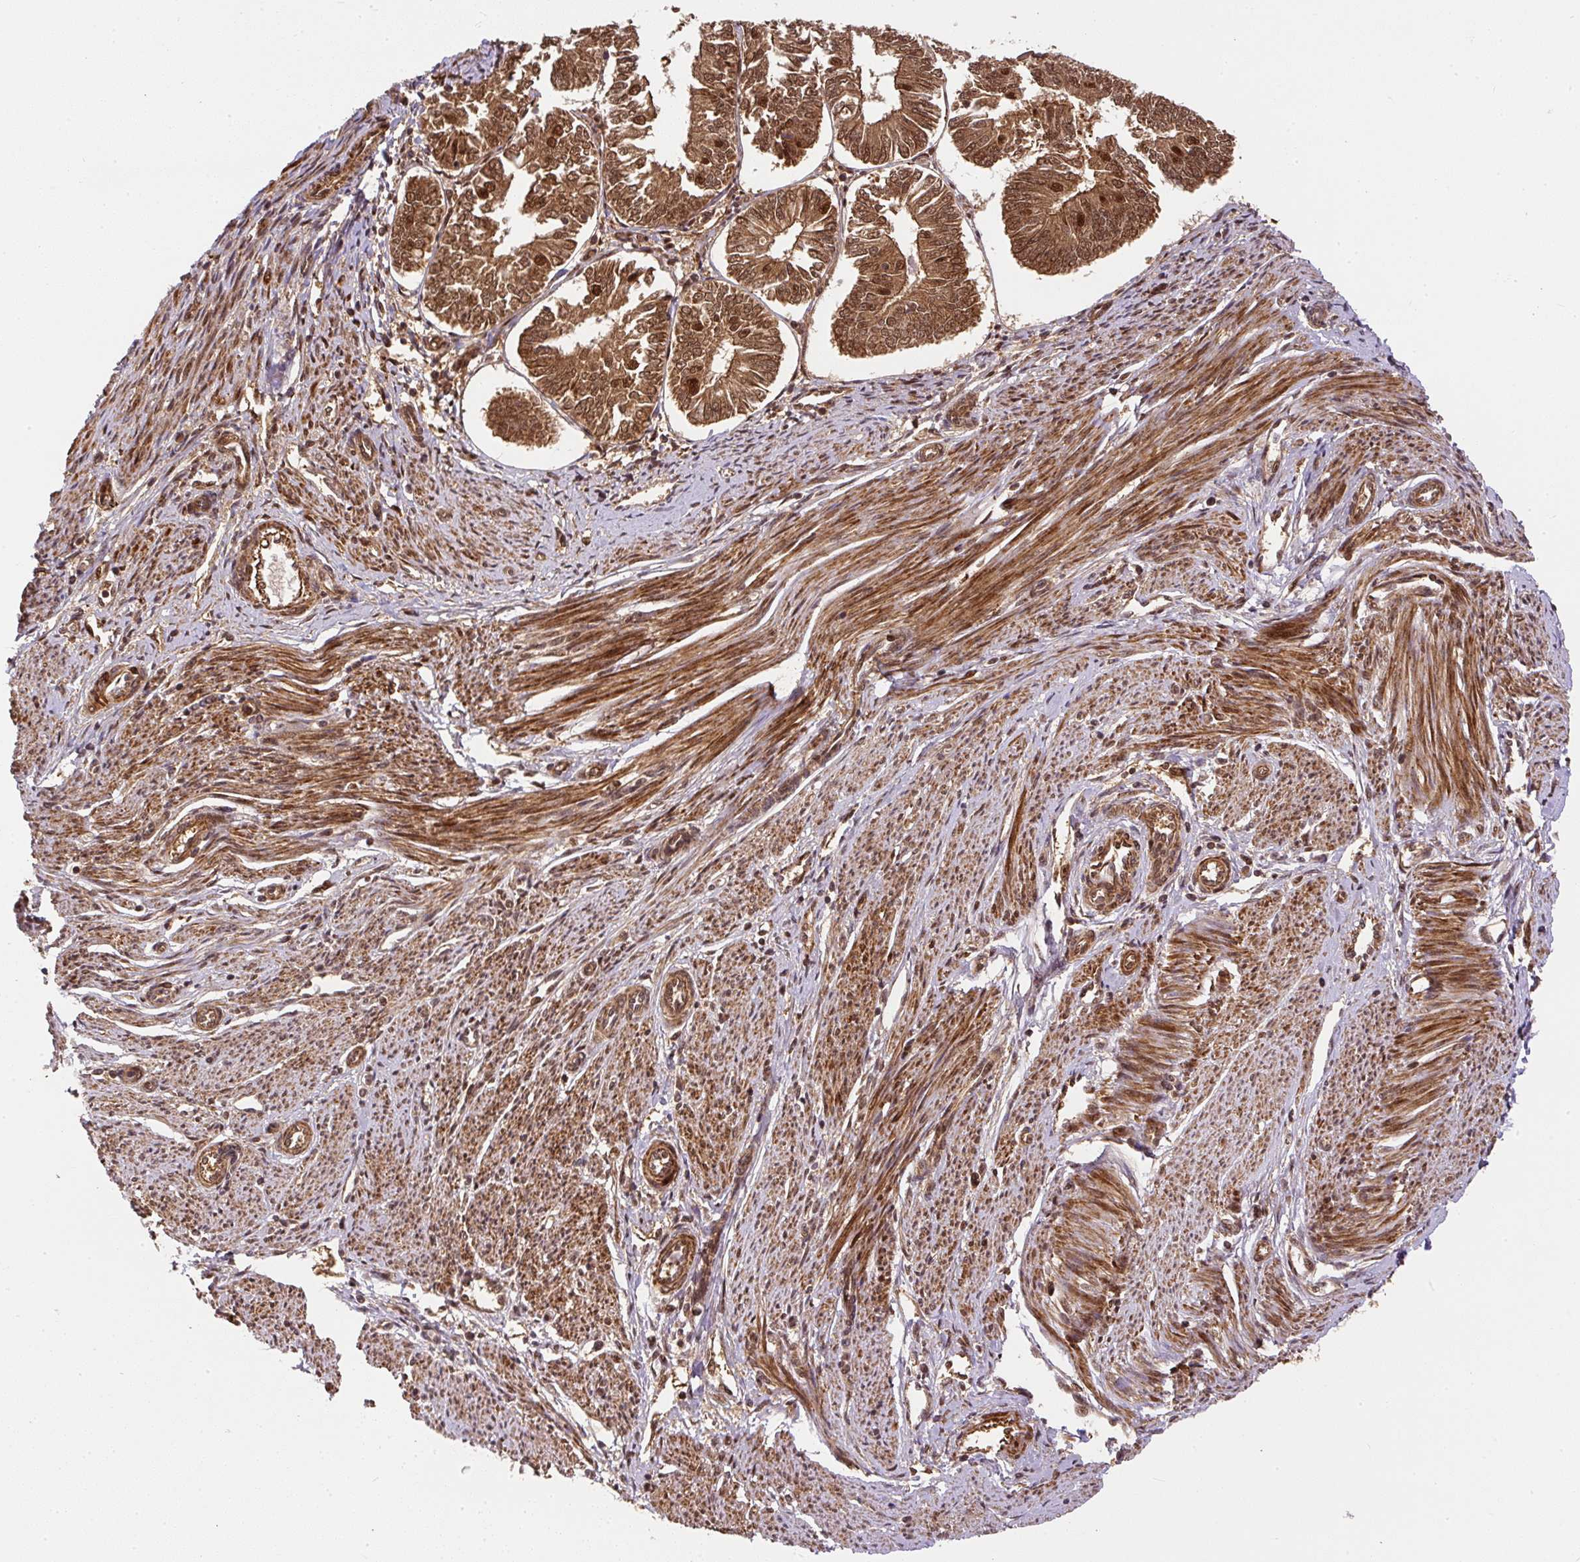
{"staining": {"intensity": "strong", "quantity": ">75%", "location": "cytoplasmic/membranous,nuclear"}, "tissue": "endometrial cancer", "cell_type": "Tumor cells", "image_type": "cancer", "snomed": [{"axis": "morphology", "description": "Adenocarcinoma, NOS"}, {"axis": "topography", "description": "Endometrium"}], "caption": "This histopathology image reveals immunohistochemistry staining of adenocarcinoma (endometrial), with high strong cytoplasmic/membranous and nuclear staining in approximately >75% of tumor cells.", "gene": "PSMD1", "patient": {"sex": "female", "age": 58}}